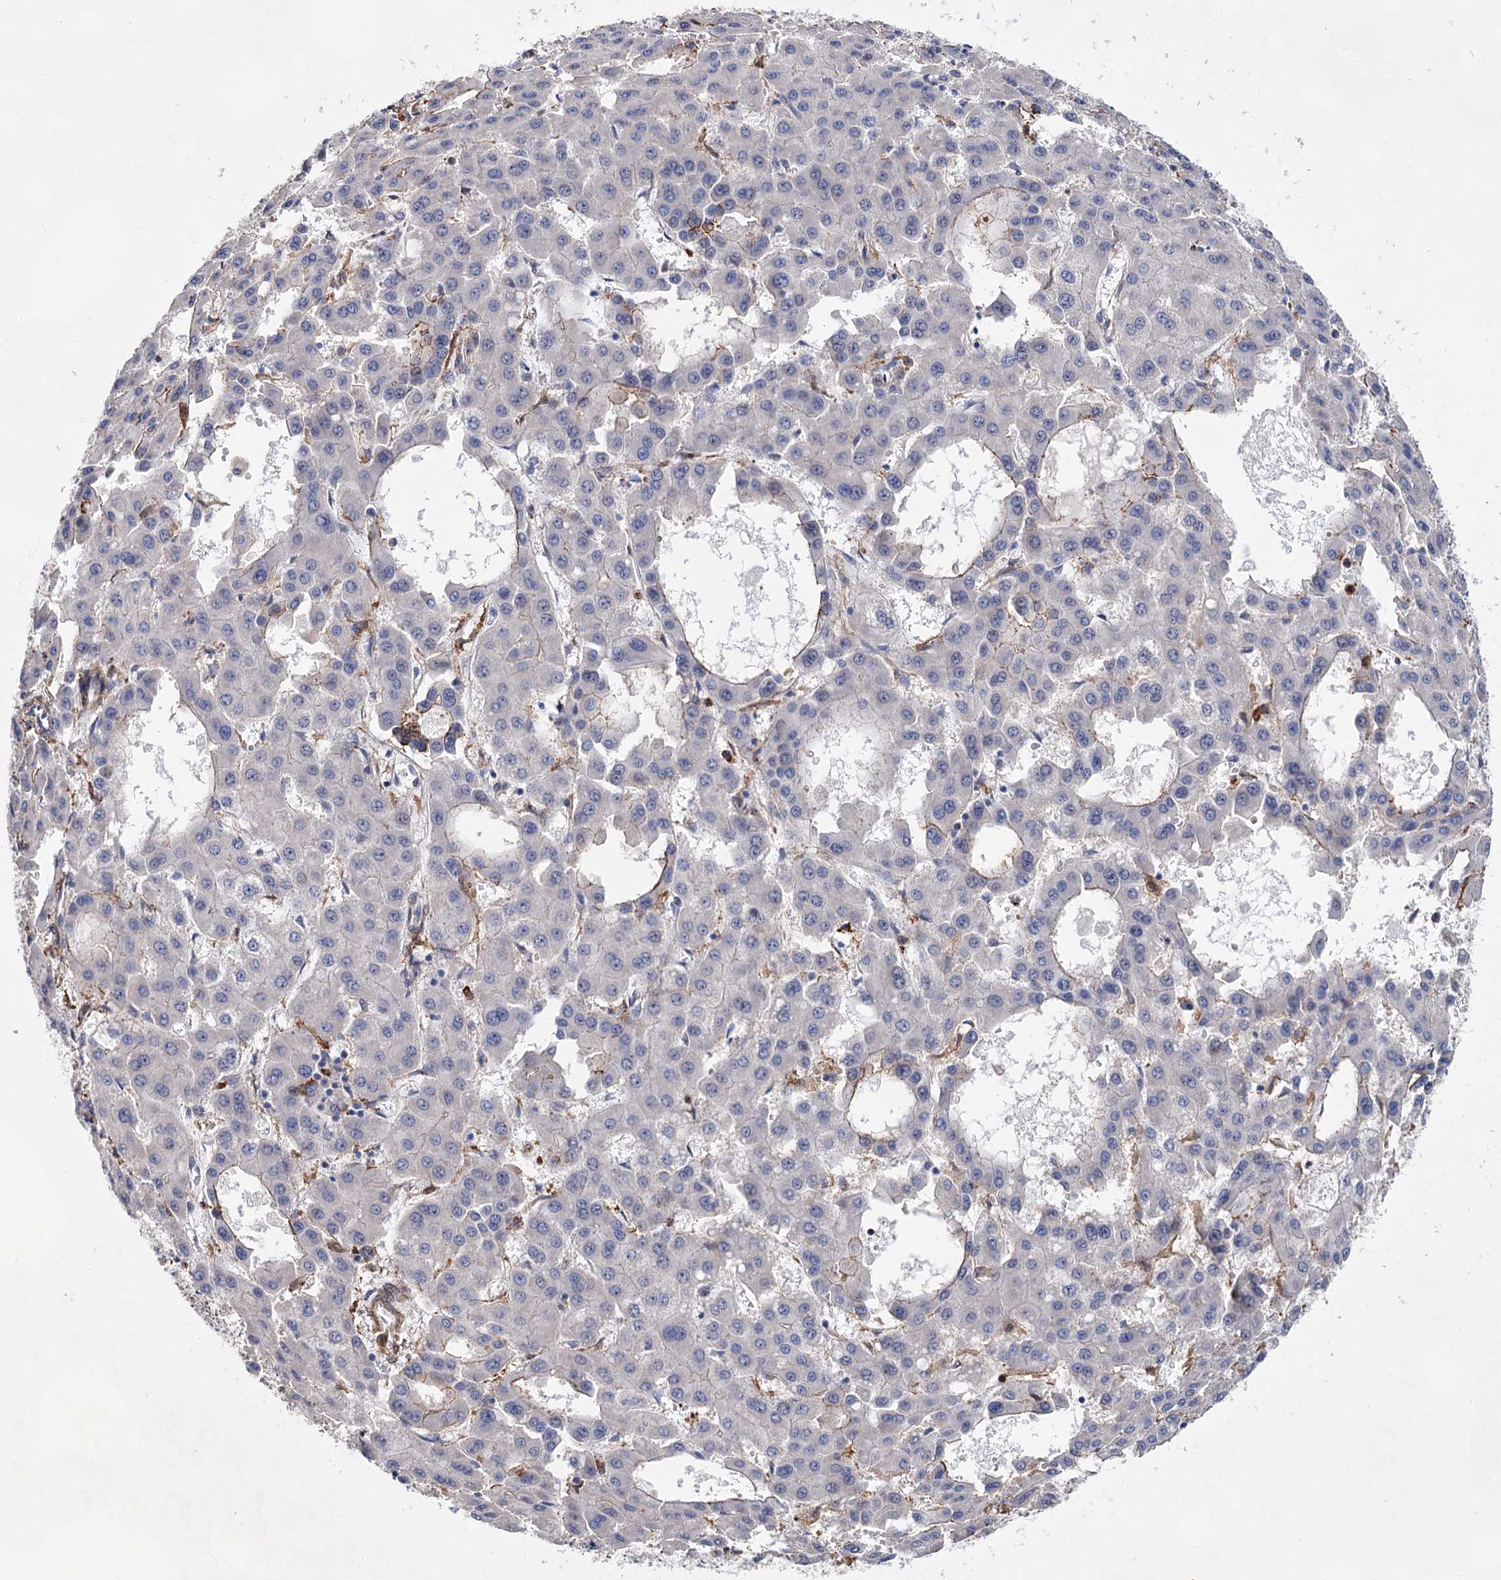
{"staining": {"intensity": "negative", "quantity": "none", "location": "none"}, "tissue": "liver cancer", "cell_type": "Tumor cells", "image_type": "cancer", "snomed": [{"axis": "morphology", "description": "Carcinoma, Hepatocellular, NOS"}, {"axis": "topography", "description": "Liver"}], "caption": "Micrograph shows no protein positivity in tumor cells of hepatocellular carcinoma (liver) tissue.", "gene": "TMTC3", "patient": {"sex": "male", "age": 47}}